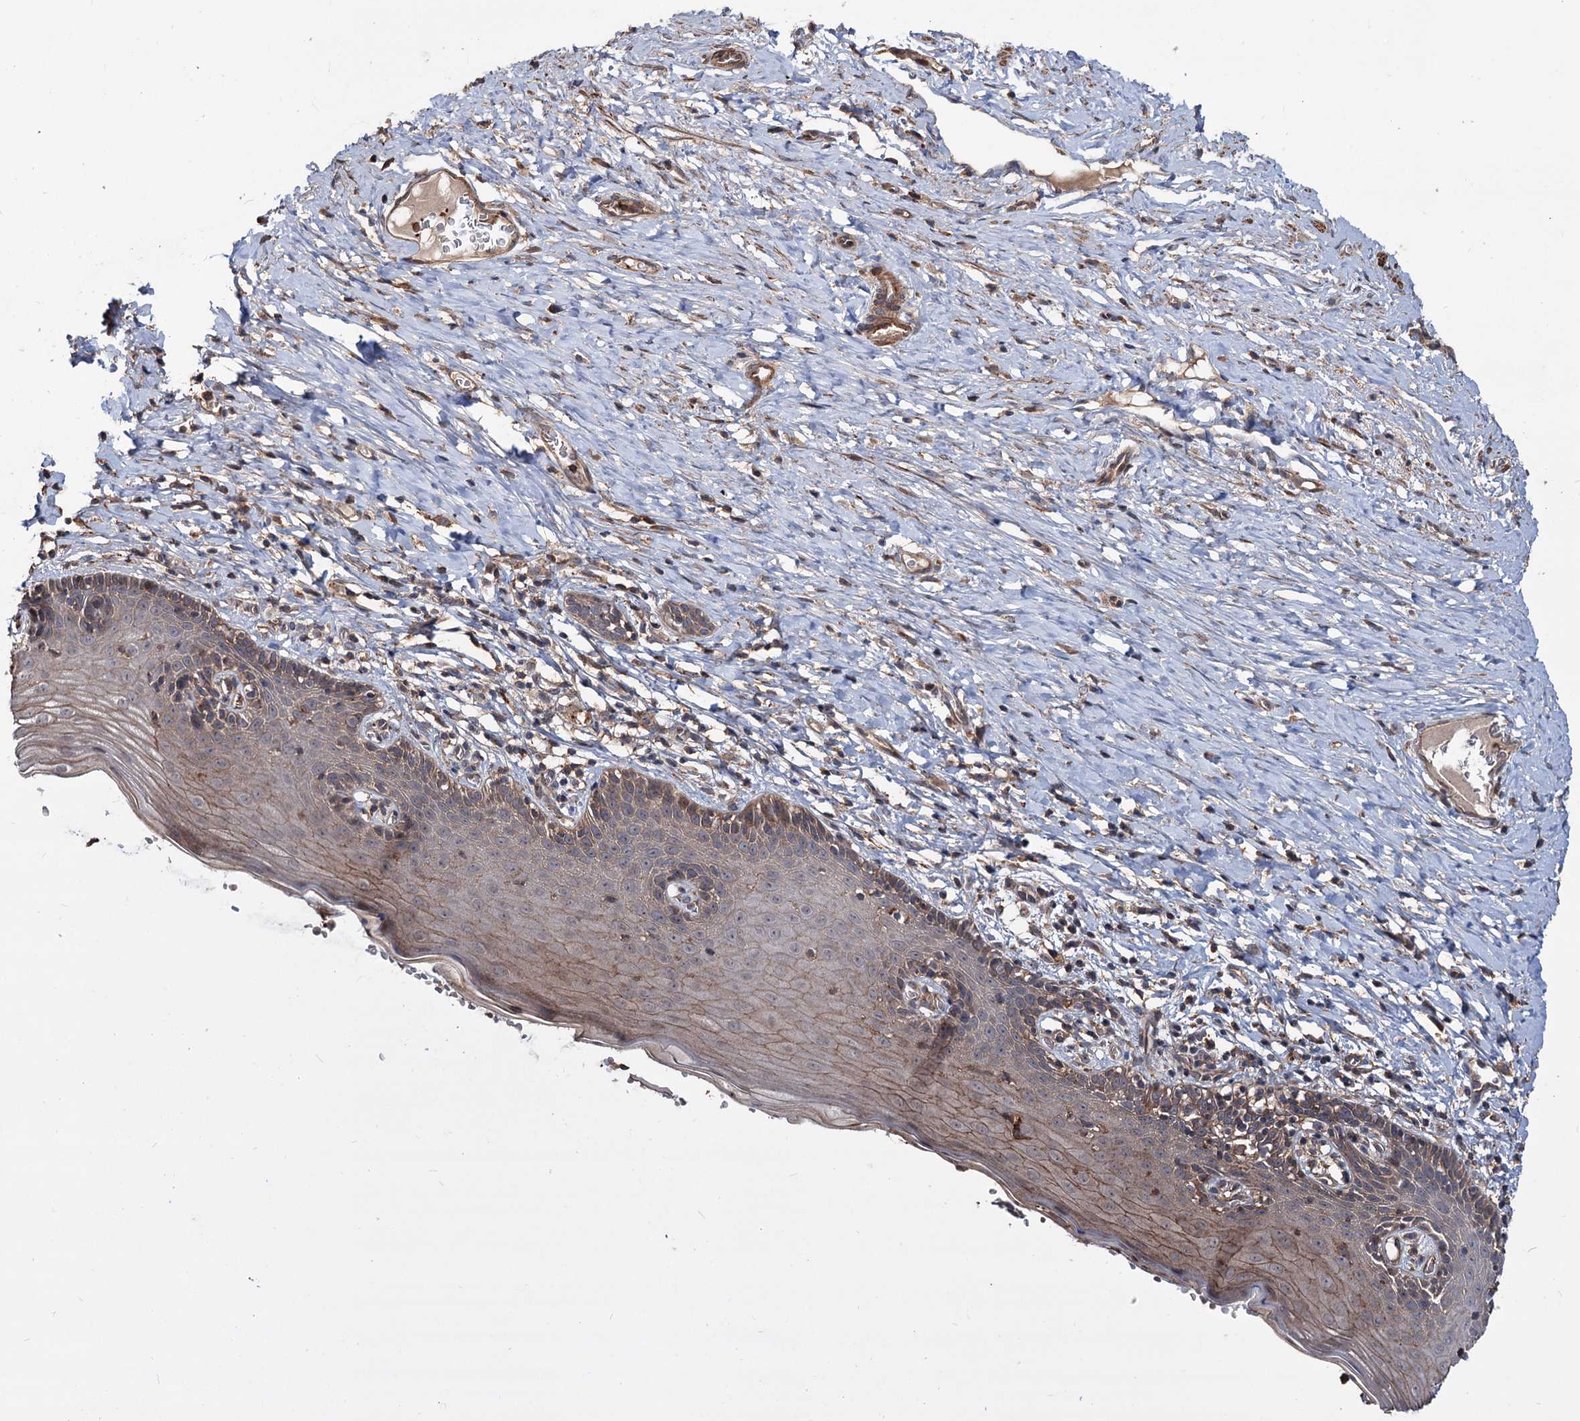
{"staining": {"intensity": "weak", "quantity": ">75%", "location": "cytoplasmic/membranous"}, "tissue": "cervix", "cell_type": "Glandular cells", "image_type": "normal", "snomed": [{"axis": "morphology", "description": "Normal tissue, NOS"}, {"axis": "topography", "description": "Cervix"}], "caption": "IHC staining of normal cervix, which exhibits low levels of weak cytoplasmic/membranous expression in about >75% of glandular cells indicating weak cytoplasmic/membranous protein expression. The staining was performed using DAB (3,3'-diaminobenzidine) (brown) for protein detection and nuclei were counterstained in hematoxylin (blue).", "gene": "GRIP1", "patient": {"sex": "female", "age": 42}}